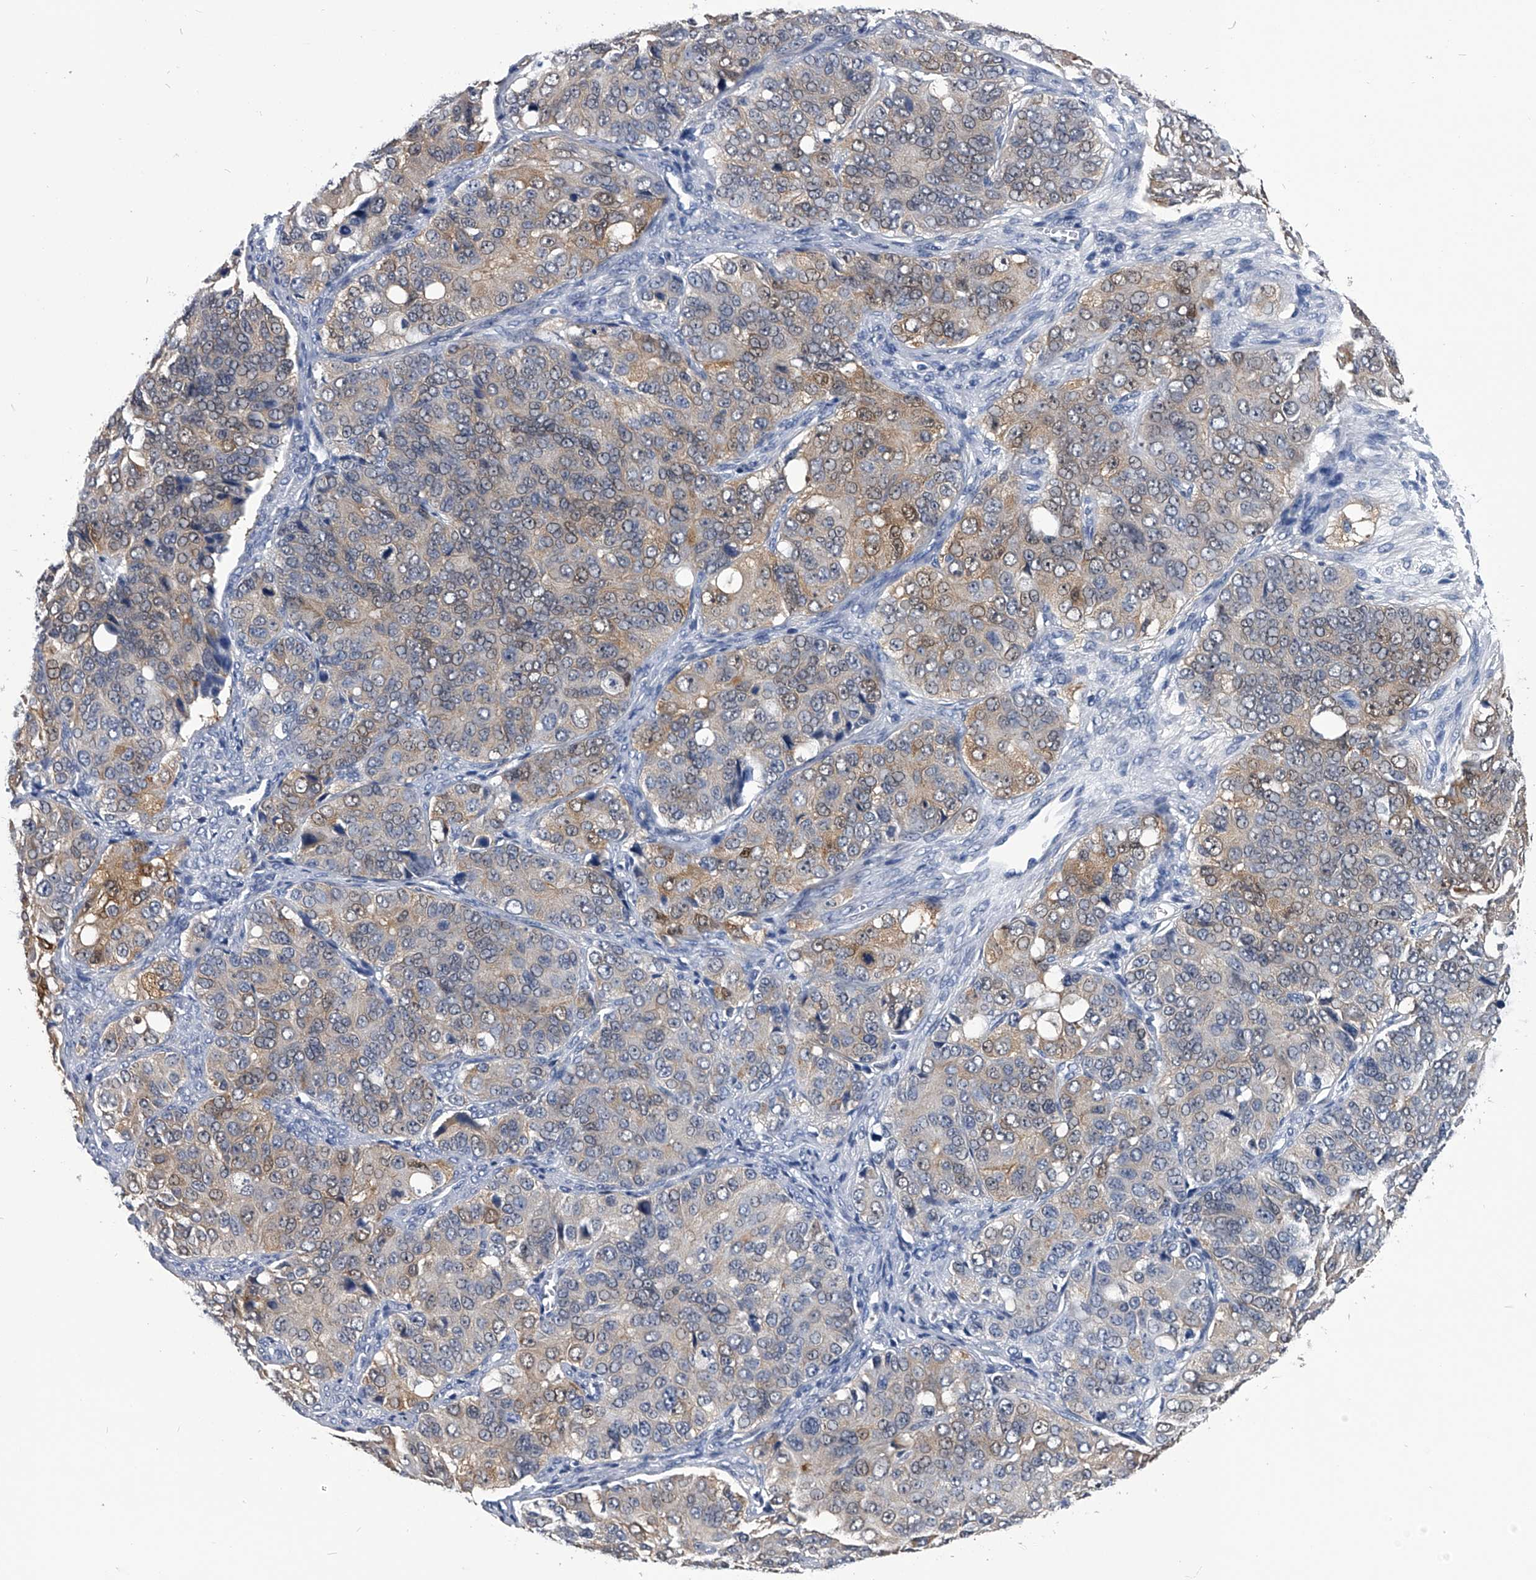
{"staining": {"intensity": "moderate", "quantity": "25%-75%", "location": "cytoplasmic/membranous,nuclear"}, "tissue": "ovarian cancer", "cell_type": "Tumor cells", "image_type": "cancer", "snomed": [{"axis": "morphology", "description": "Carcinoma, endometroid"}, {"axis": "topography", "description": "Ovary"}], "caption": "Ovarian endometroid carcinoma stained with DAB IHC demonstrates medium levels of moderate cytoplasmic/membranous and nuclear staining in about 25%-75% of tumor cells. (DAB (3,3'-diaminobenzidine) IHC with brightfield microscopy, high magnification).", "gene": "PDXK", "patient": {"sex": "female", "age": 51}}